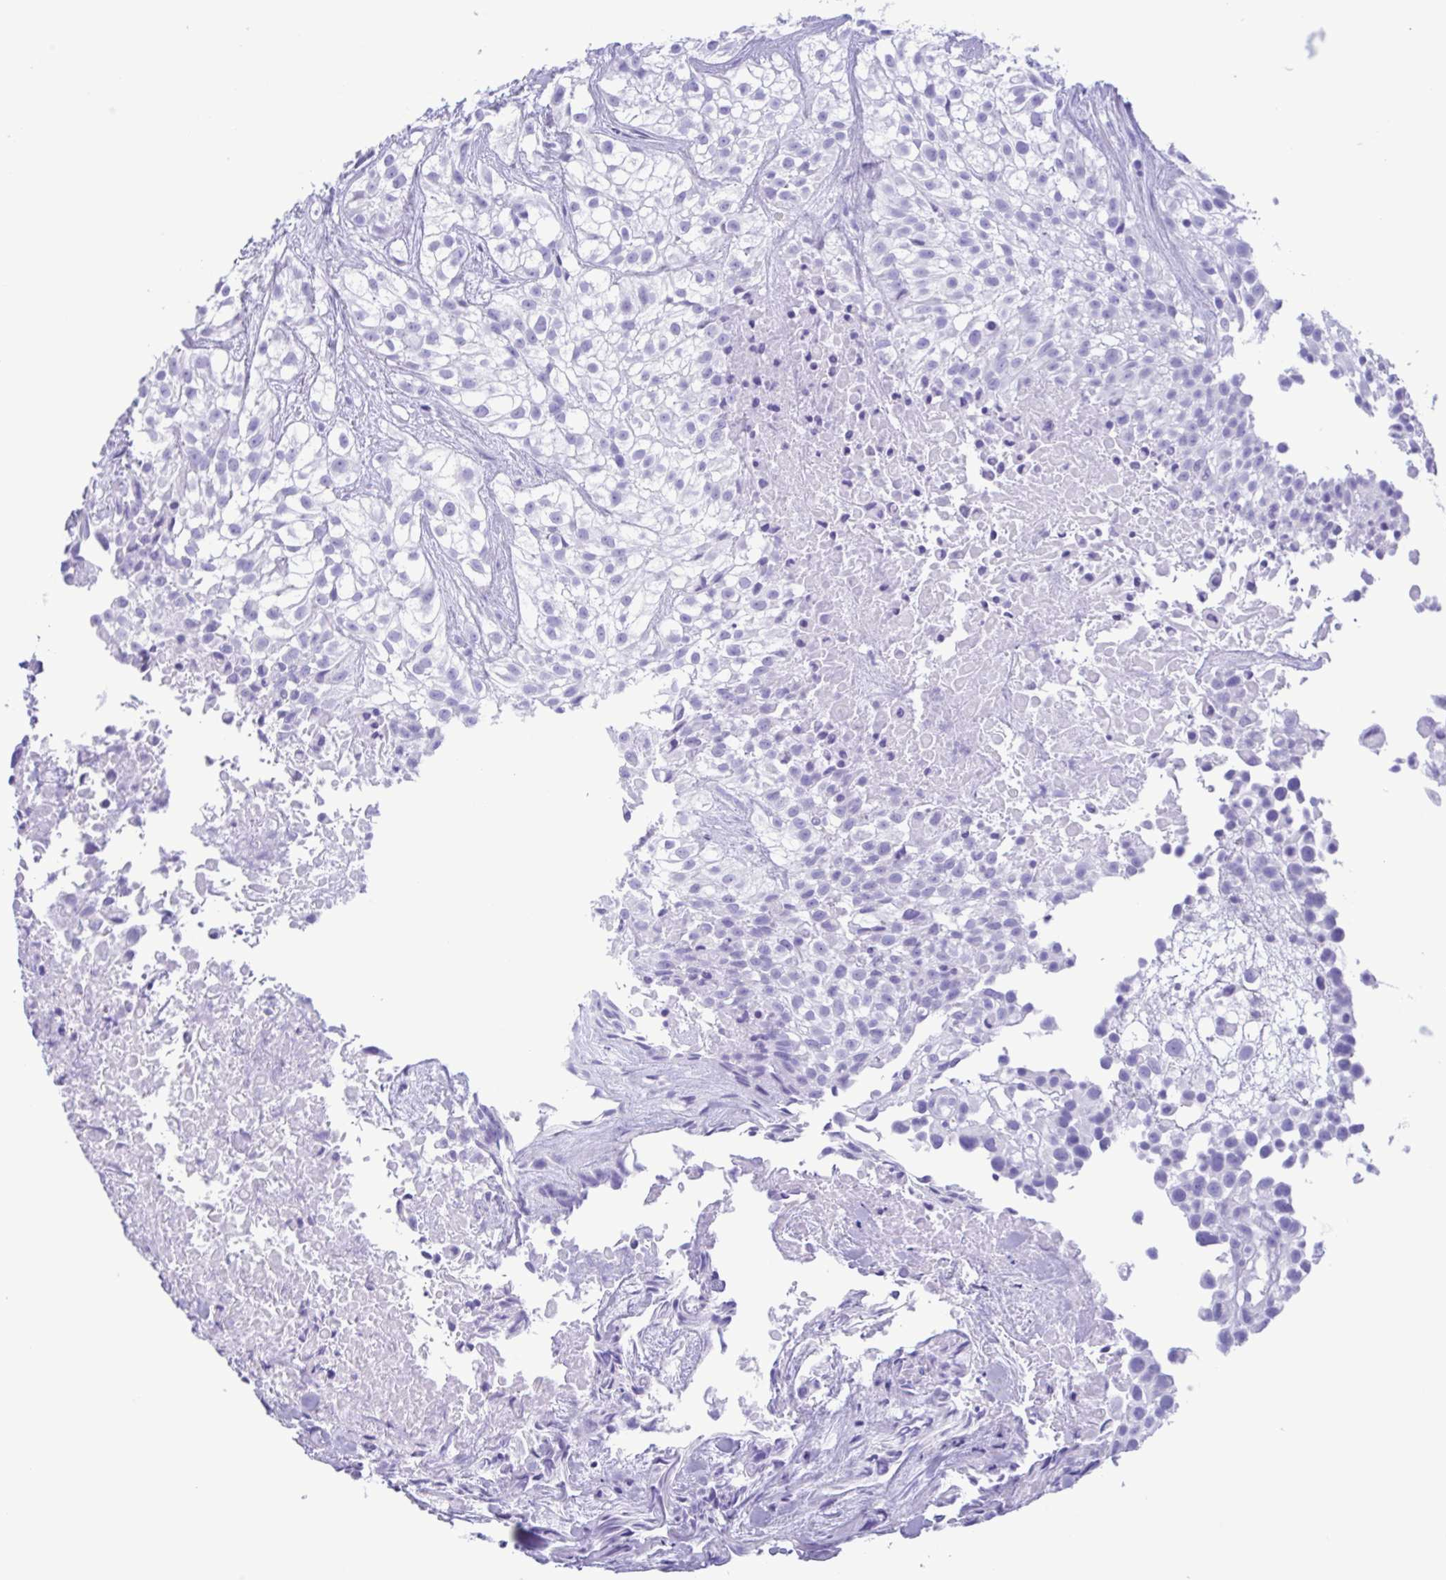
{"staining": {"intensity": "negative", "quantity": "none", "location": "none"}, "tissue": "urothelial cancer", "cell_type": "Tumor cells", "image_type": "cancer", "snomed": [{"axis": "morphology", "description": "Urothelial carcinoma, High grade"}, {"axis": "topography", "description": "Urinary bladder"}], "caption": "Protein analysis of urothelial carcinoma (high-grade) demonstrates no significant expression in tumor cells.", "gene": "TSPY2", "patient": {"sex": "male", "age": 56}}